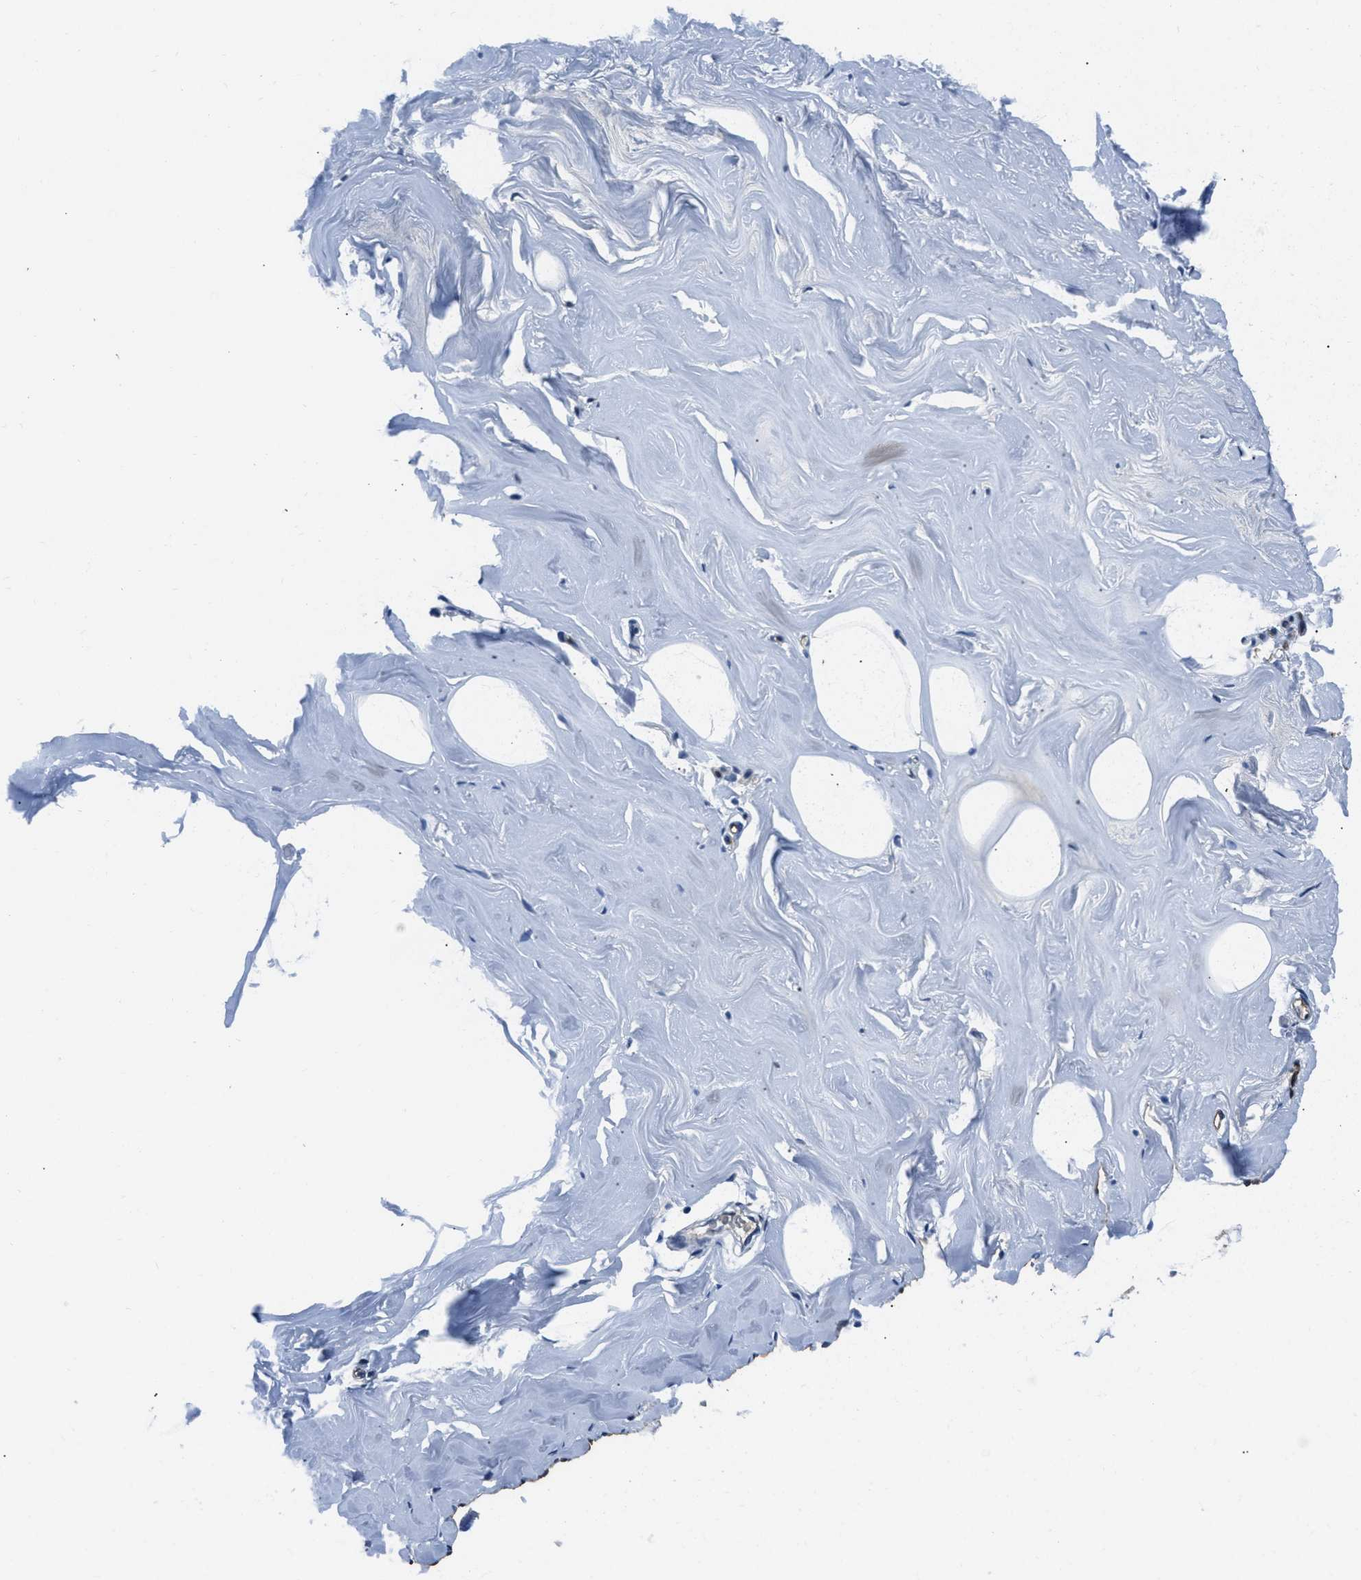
{"staining": {"intensity": "negative", "quantity": "none", "location": "none"}, "tissue": "adipose tissue", "cell_type": "Adipocytes", "image_type": "normal", "snomed": [{"axis": "morphology", "description": "Normal tissue, NOS"}, {"axis": "morphology", "description": "Fibrosis, NOS"}, {"axis": "topography", "description": "Breast"}, {"axis": "topography", "description": "Adipose tissue"}], "caption": "Protein analysis of benign adipose tissue demonstrates no significant expression in adipocytes. Nuclei are stained in blue.", "gene": "PRTFDC1", "patient": {"sex": "female", "age": 39}}